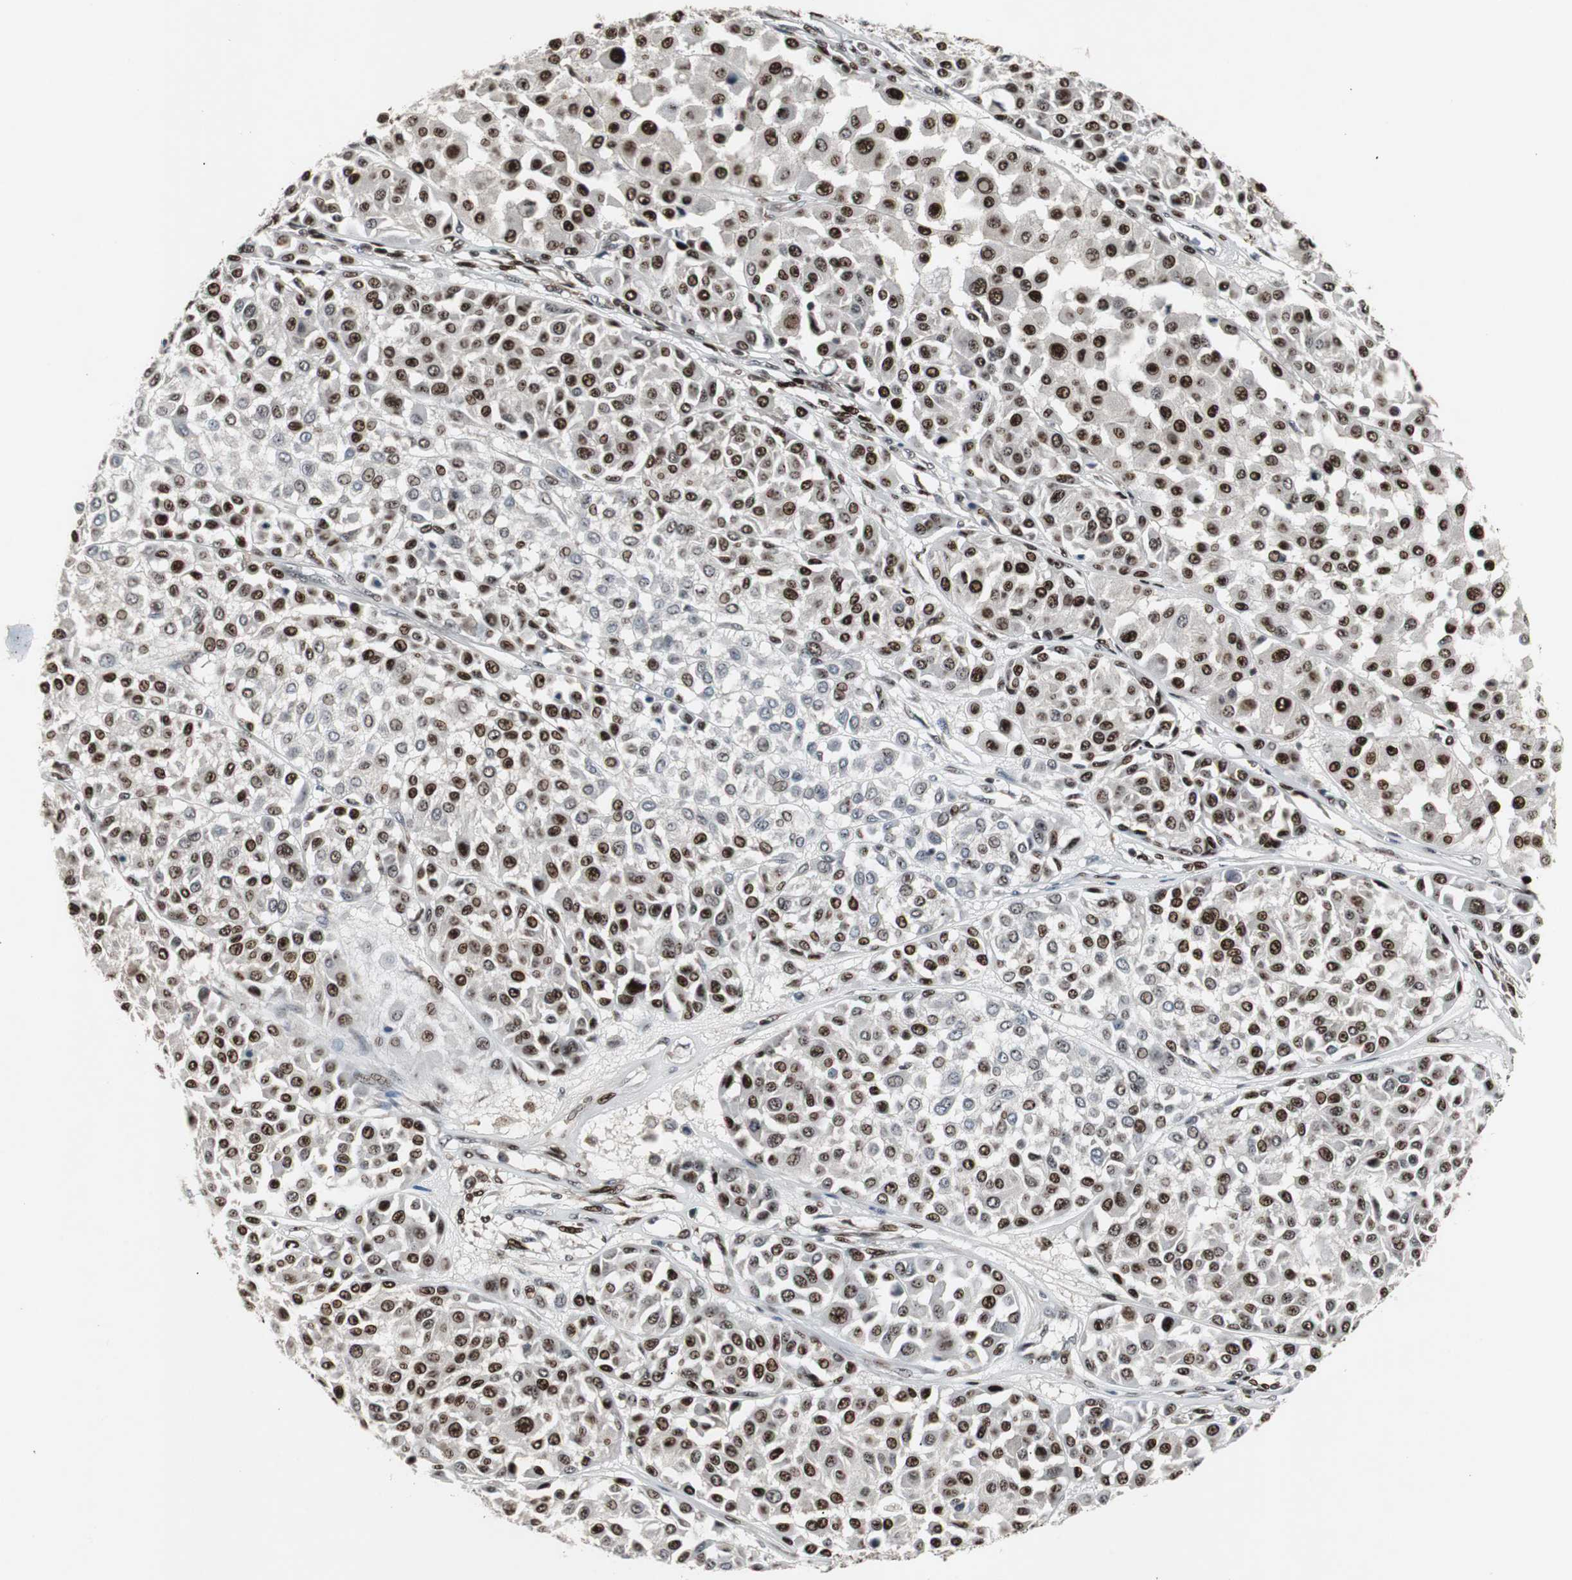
{"staining": {"intensity": "strong", "quantity": ">75%", "location": "nuclear"}, "tissue": "melanoma", "cell_type": "Tumor cells", "image_type": "cancer", "snomed": [{"axis": "morphology", "description": "Malignant melanoma, Metastatic site"}, {"axis": "topography", "description": "Soft tissue"}], "caption": "This is a histology image of immunohistochemistry (IHC) staining of melanoma, which shows strong positivity in the nuclear of tumor cells.", "gene": "GRK2", "patient": {"sex": "male", "age": 41}}